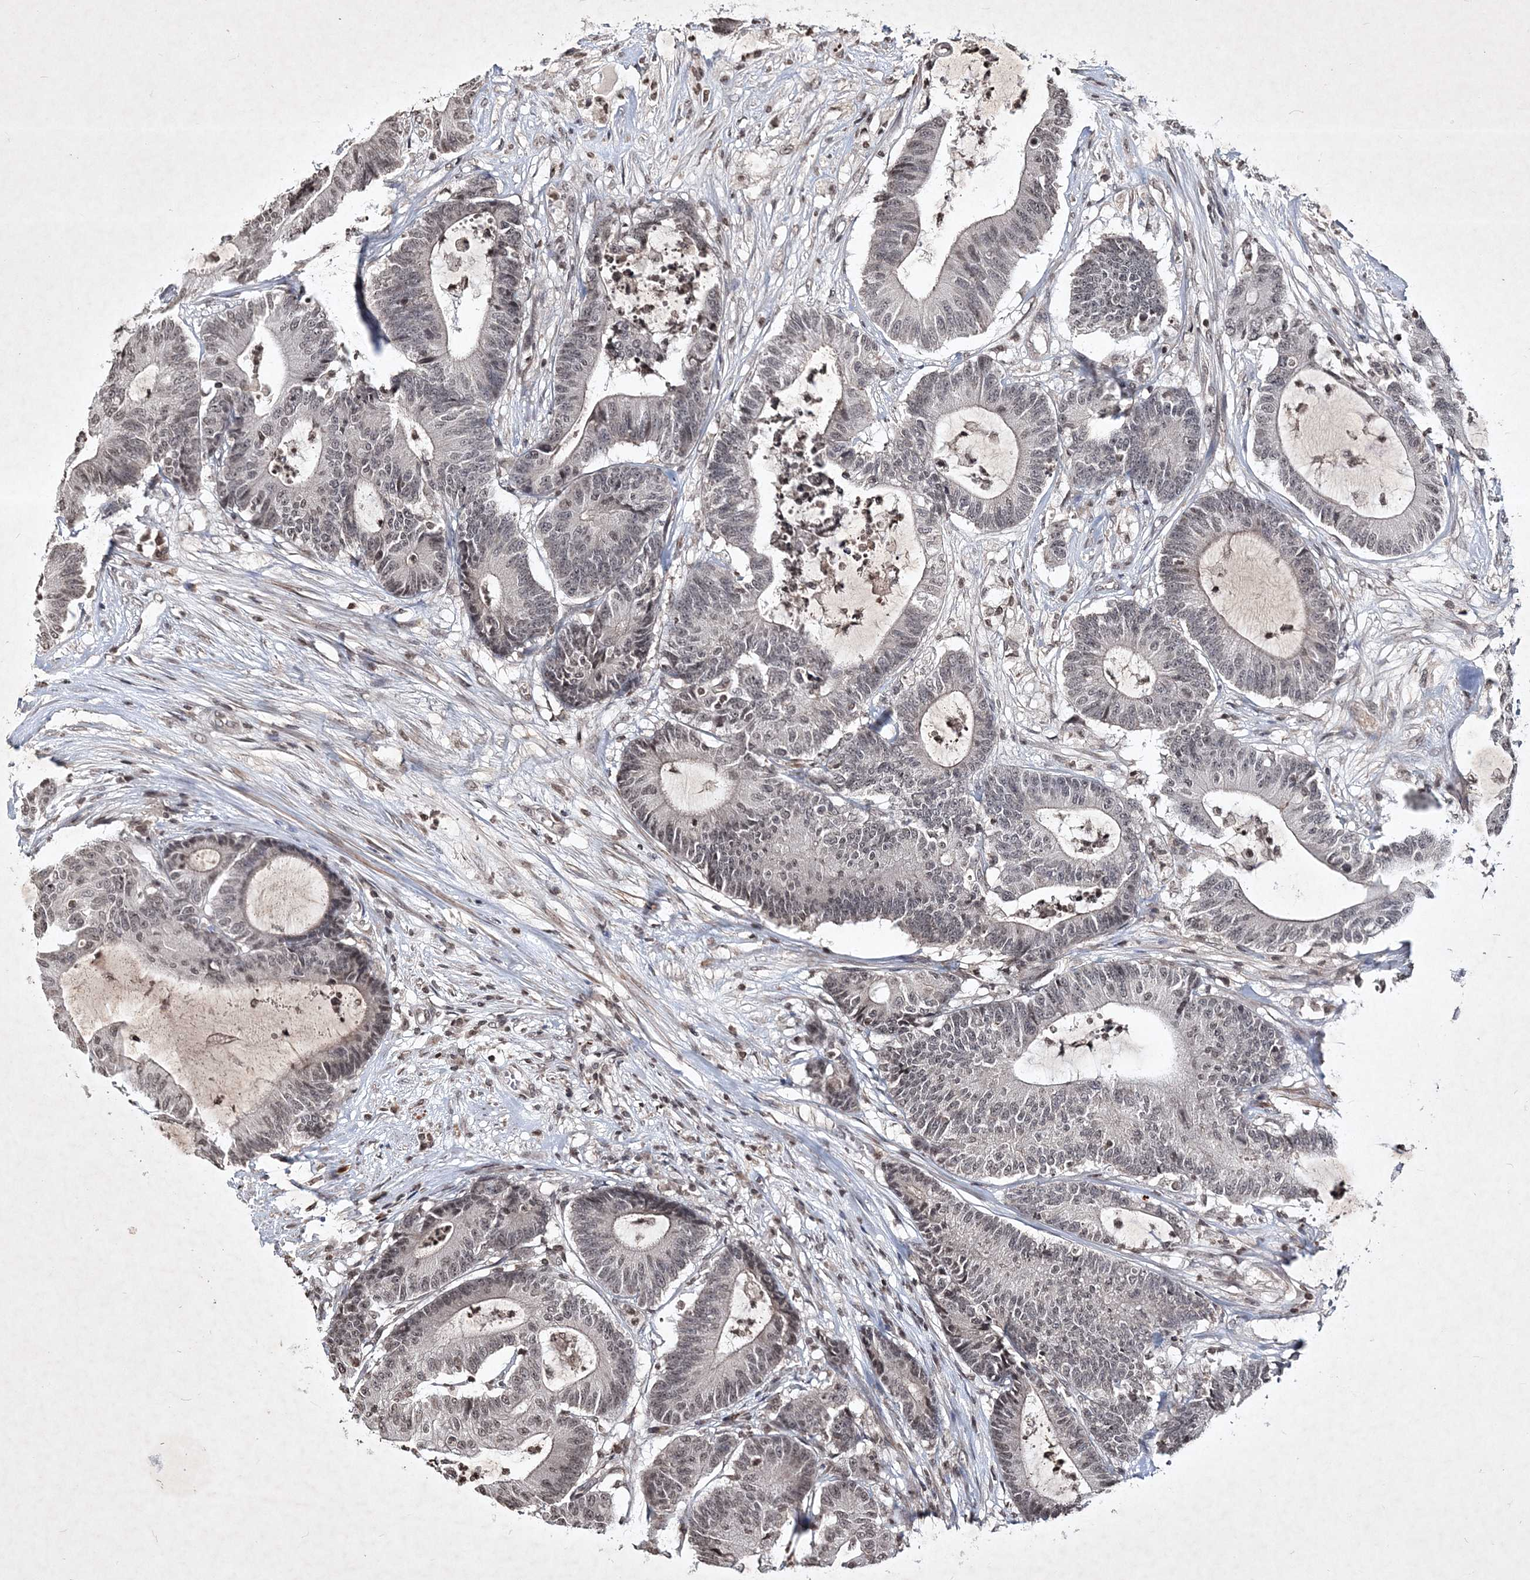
{"staining": {"intensity": "weak", "quantity": "25%-75%", "location": "nuclear"}, "tissue": "colorectal cancer", "cell_type": "Tumor cells", "image_type": "cancer", "snomed": [{"axis": "morphology", "description": "Adenocarcinoma, NOS"}, {"axis": "topography", "description": "Colon"}], "caption": "An IHC image of tumor tissue is shown. Protein staining in brown shows weak nuclear positivity in adenocarcinoma (colorectal) within tumor cells.", "gene": "SOWAHB", "patient": {"sex": "female", "age": 84}}